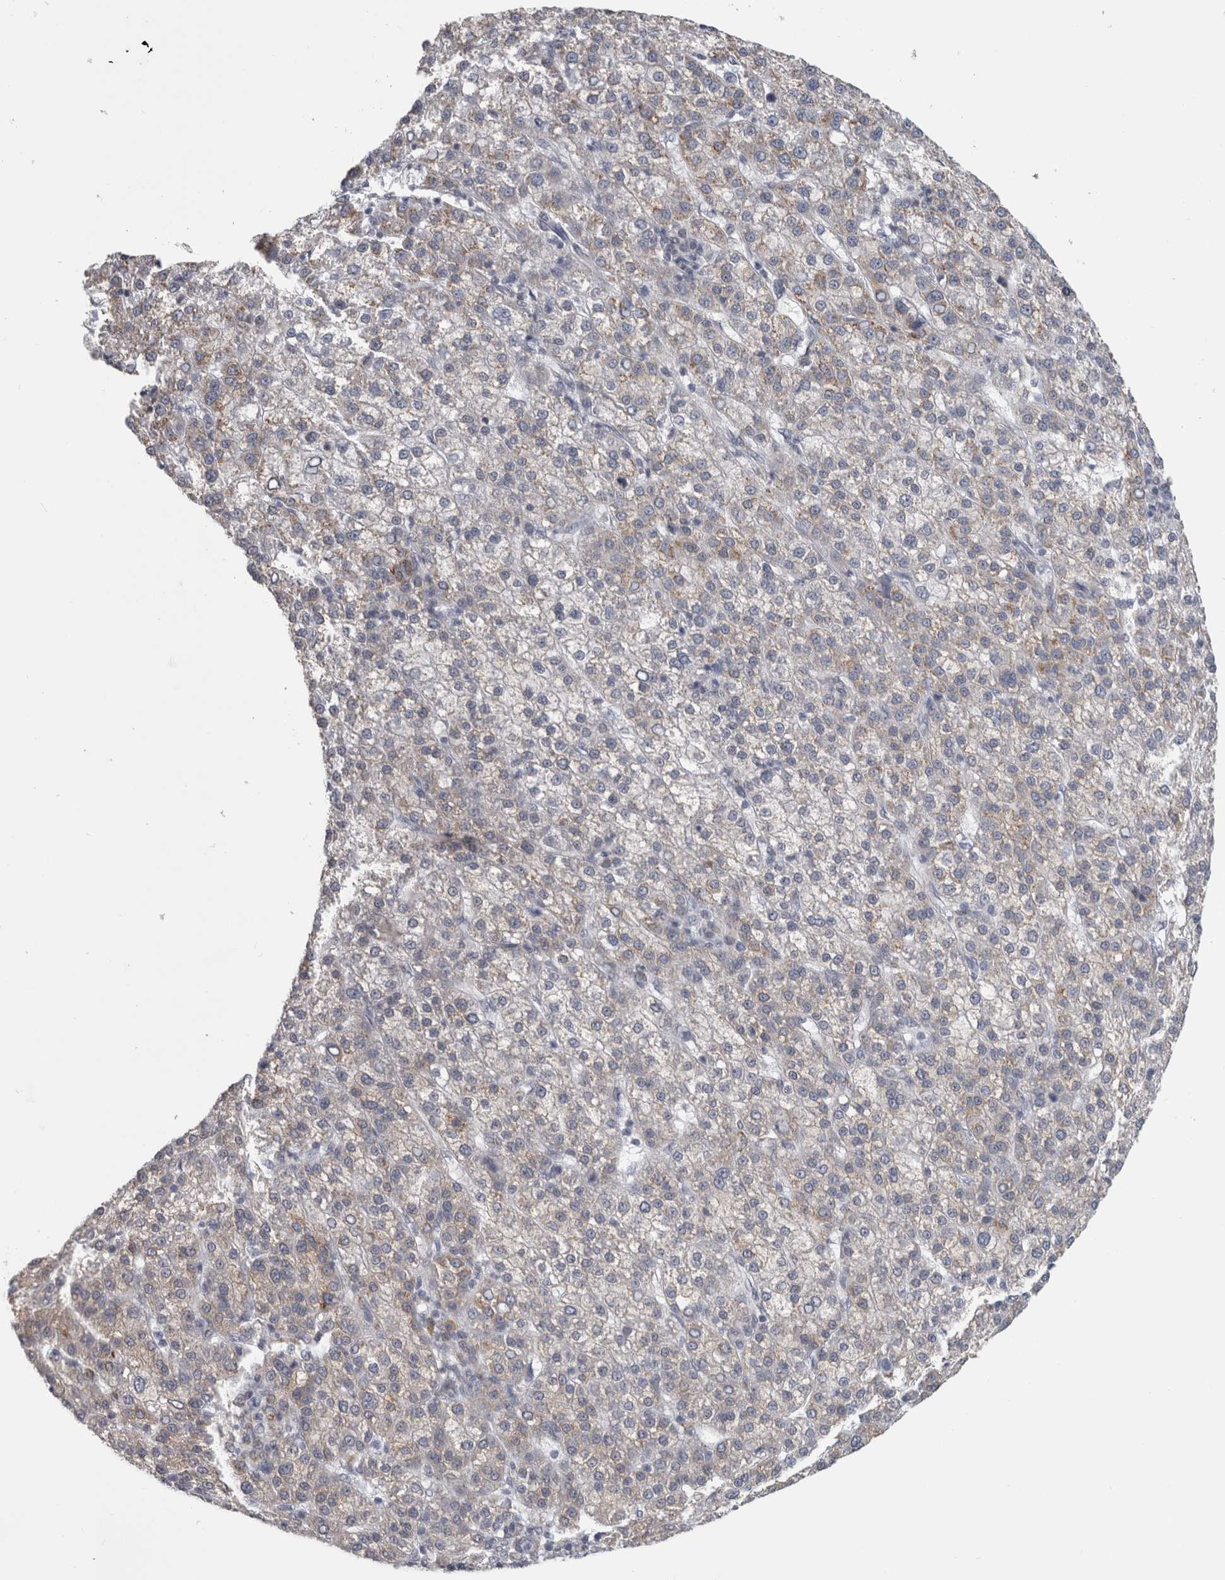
{"staining": {"intensity": "weak", "quantity": "<25%", "location": "cytoplasmic/membranous"}, "tissue": "liver cancer", "cell_type": "Tumor cells", "image_type": "cancer", "snomed": [{"axis": "morphology", "description": "Carcinoma, Hepatocellular, NOS"}, {"axis": "topography", "description": "Liver"}], "caption": "Immunohistochemistry of human hepatocellular carcinoma (liver) displays no positivity in tumor cells.", "gene": "TMEM242", "patient": {"sex": "female", "age": 58}}